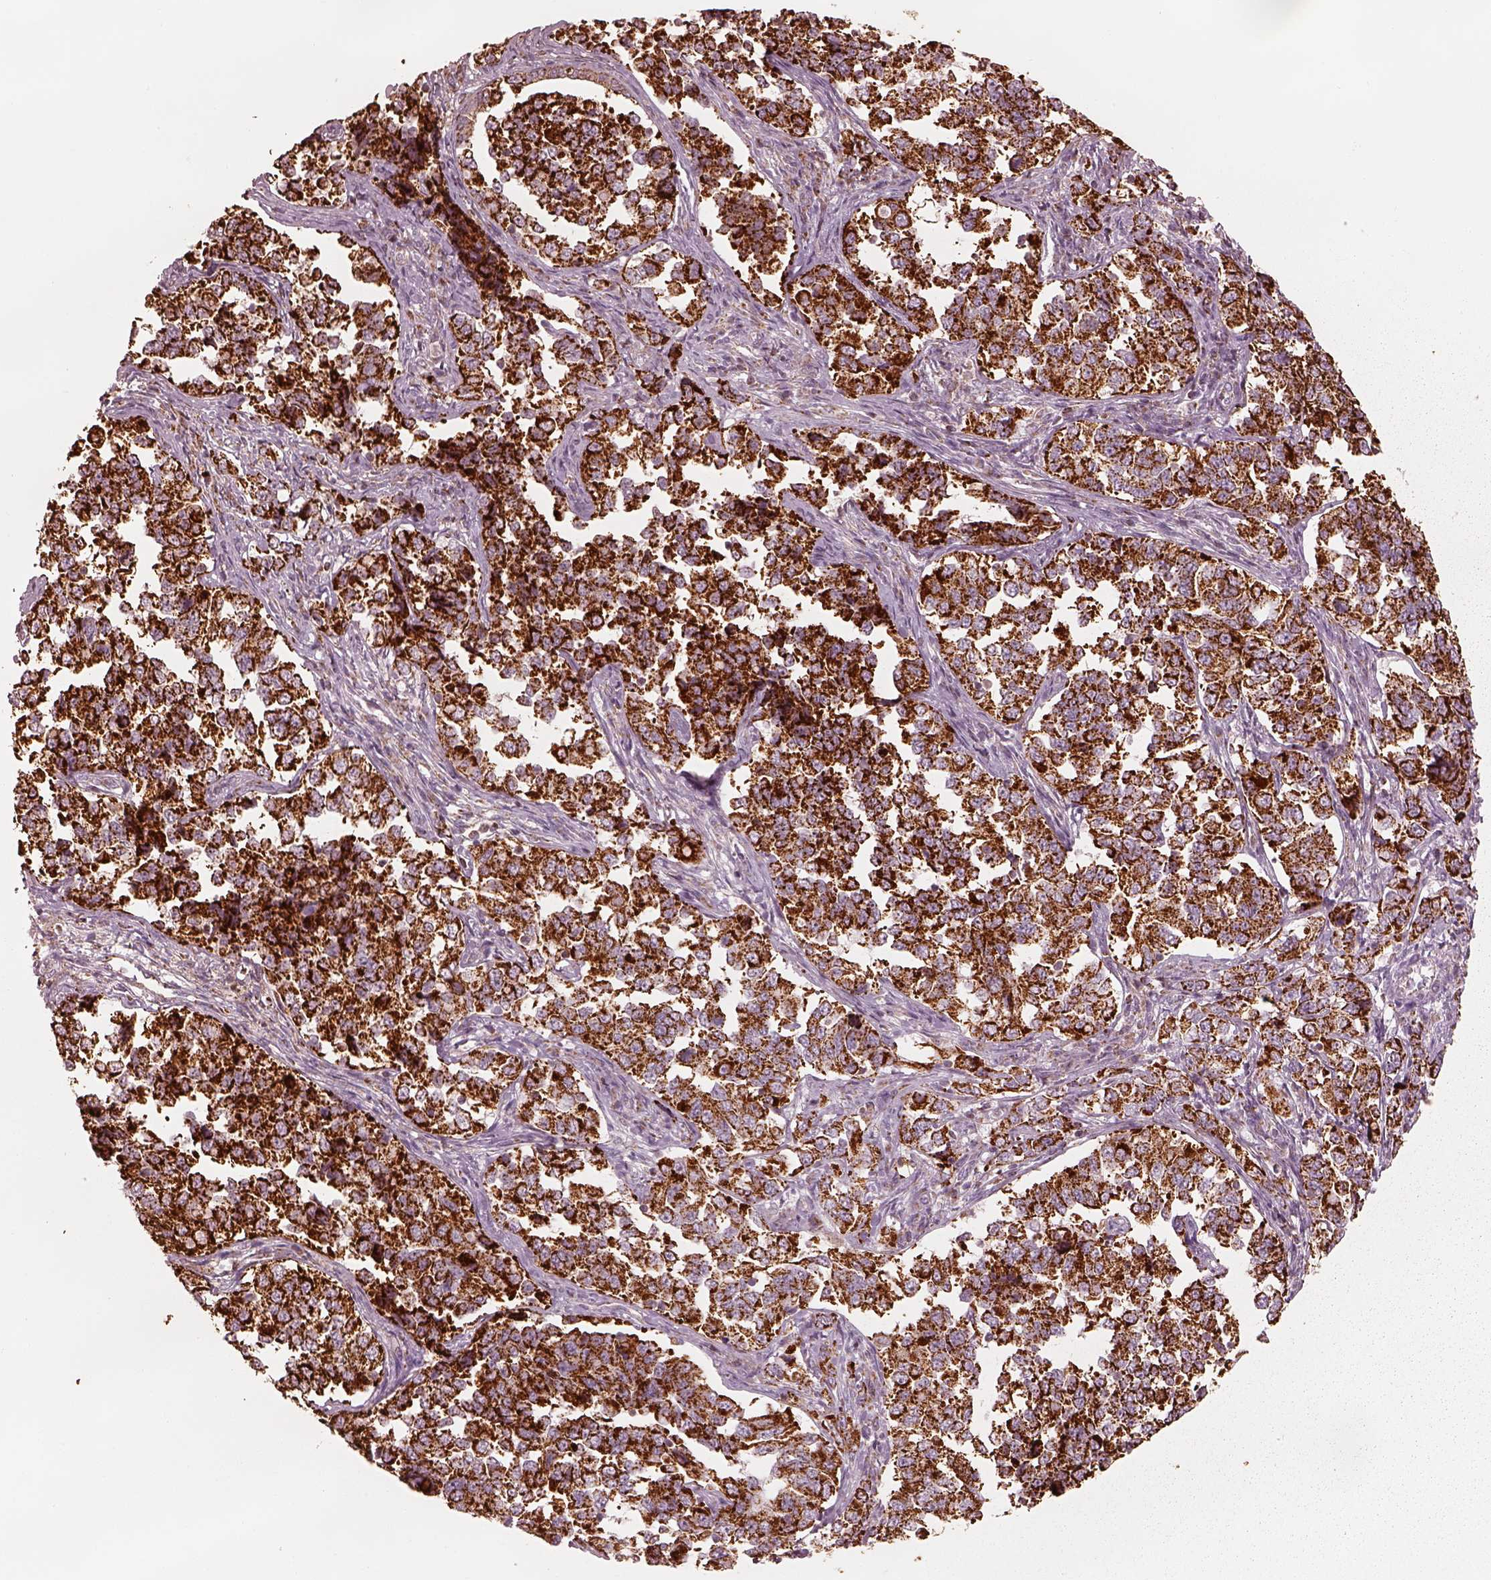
{"staining": {"intensity": "strong", "quantity": ">75%", "location": "cytoplasmic/membranous"}, "tissue": "endometrial cancer", "cell_type": "Tumor cells", "image_type": "cancer", "snomed": [{"axis": "morphology", "description": "Adenocarcinoma, NOS"}, {"axis": "topography", "description": "Endometrium"}], "caption": "Adenocarcinoma (endometrial) was stained to show a protein in brown. There is high levels of strong cytoplasmic/membranous expression in about >75% of tumor cells.", "gene": "ENTPD6", "patient": {"sex": "female", "age": 43}}